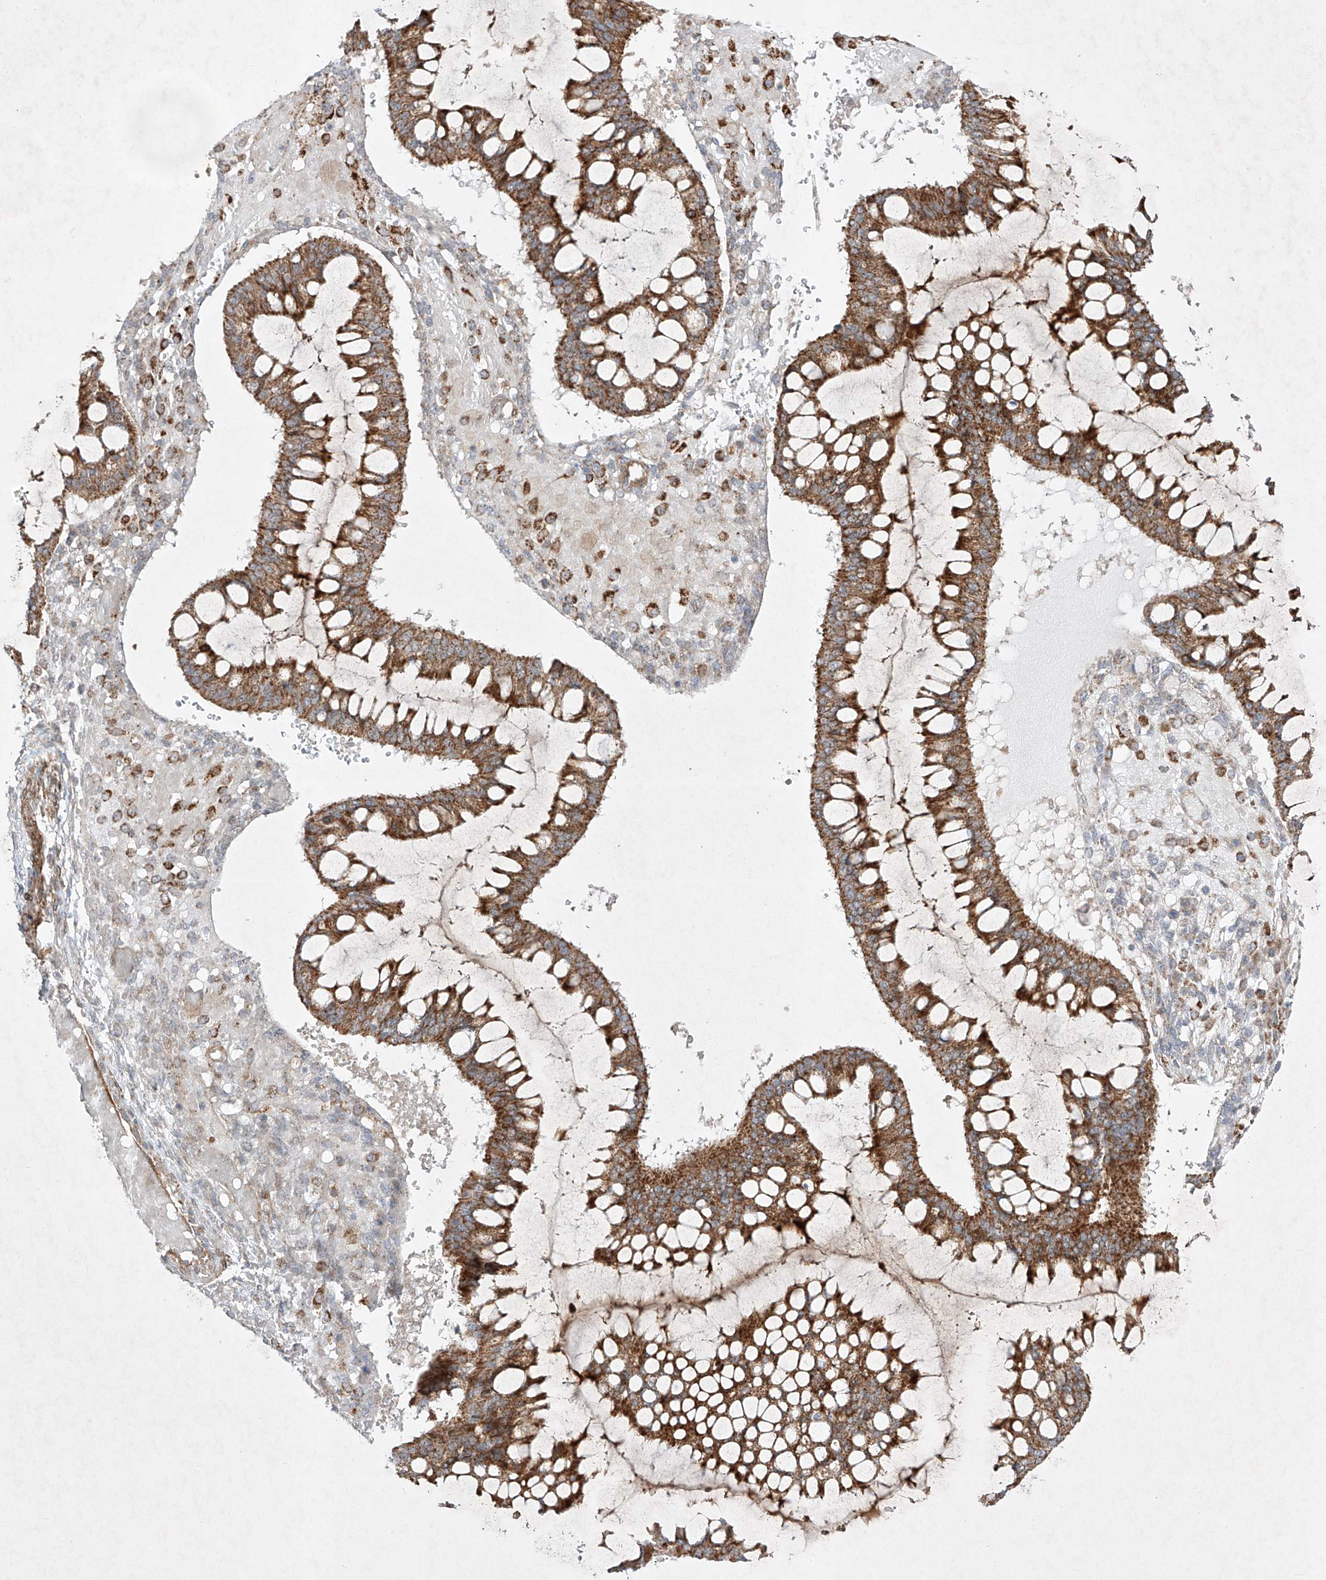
{"staining": {"intensity": "moderate", "quantity": ">75%", "location": "cytoplasmic/membranous"}, "tissue": "ovarian cancer", "cell_type": "Tumor cells", "image_type": "cancer", "snomed": [{"axis": "morphology", "description": "Cystadenocarcinoma, mucinous, NOS"}, {"axis": "topography", "description": "Ovary"}], "caption": "Immunohistochemical staining of ovarian cancer (mucinous cystadenocarcinoma) demonstrates moderate cytoplasmic/membranous protein expression in about >75% of tumor cells.", "gene": "KDM1B", "patient": {"sex": "female", "age": 73}}